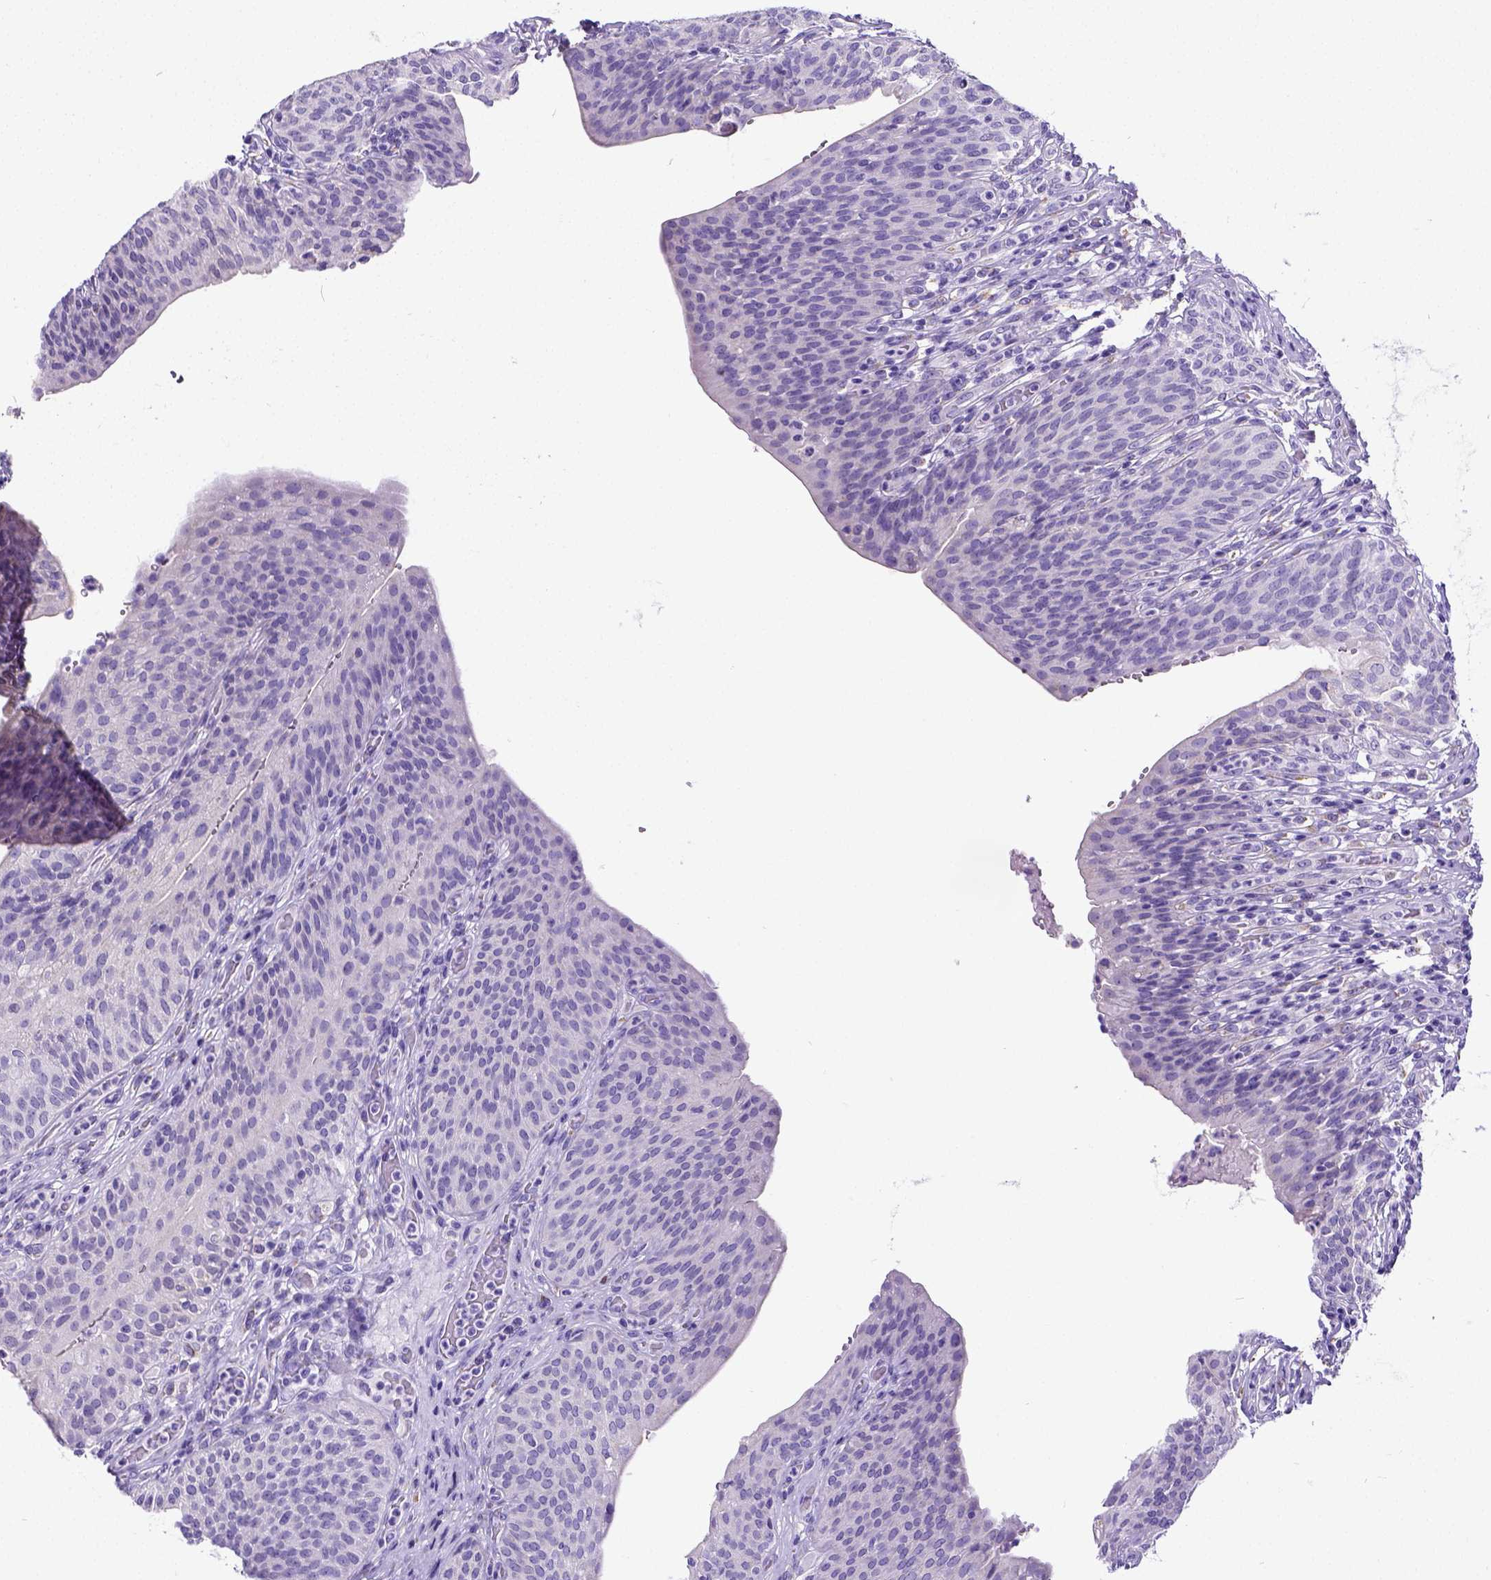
{"staining": {"intensity": "negative", "quantity": "none", "location": "none"}, "tissue": "urinary bladder", "cell_type": "Urothelial cells", "image_type": "normal", "snomed": [{"axis": "morphology", "description": "Normal tissue, NOS"}, {"axis": "topography", "description": "Urinary bladder"}, {"axis": "topography", "description": "Peripheral nerve tissue"}], "caption": "The photomicrograph shows no significant staining in urothelial cells of urinary bladder.", "gene": "SATB2", "patient": {"sex": "male", "age": 66}}